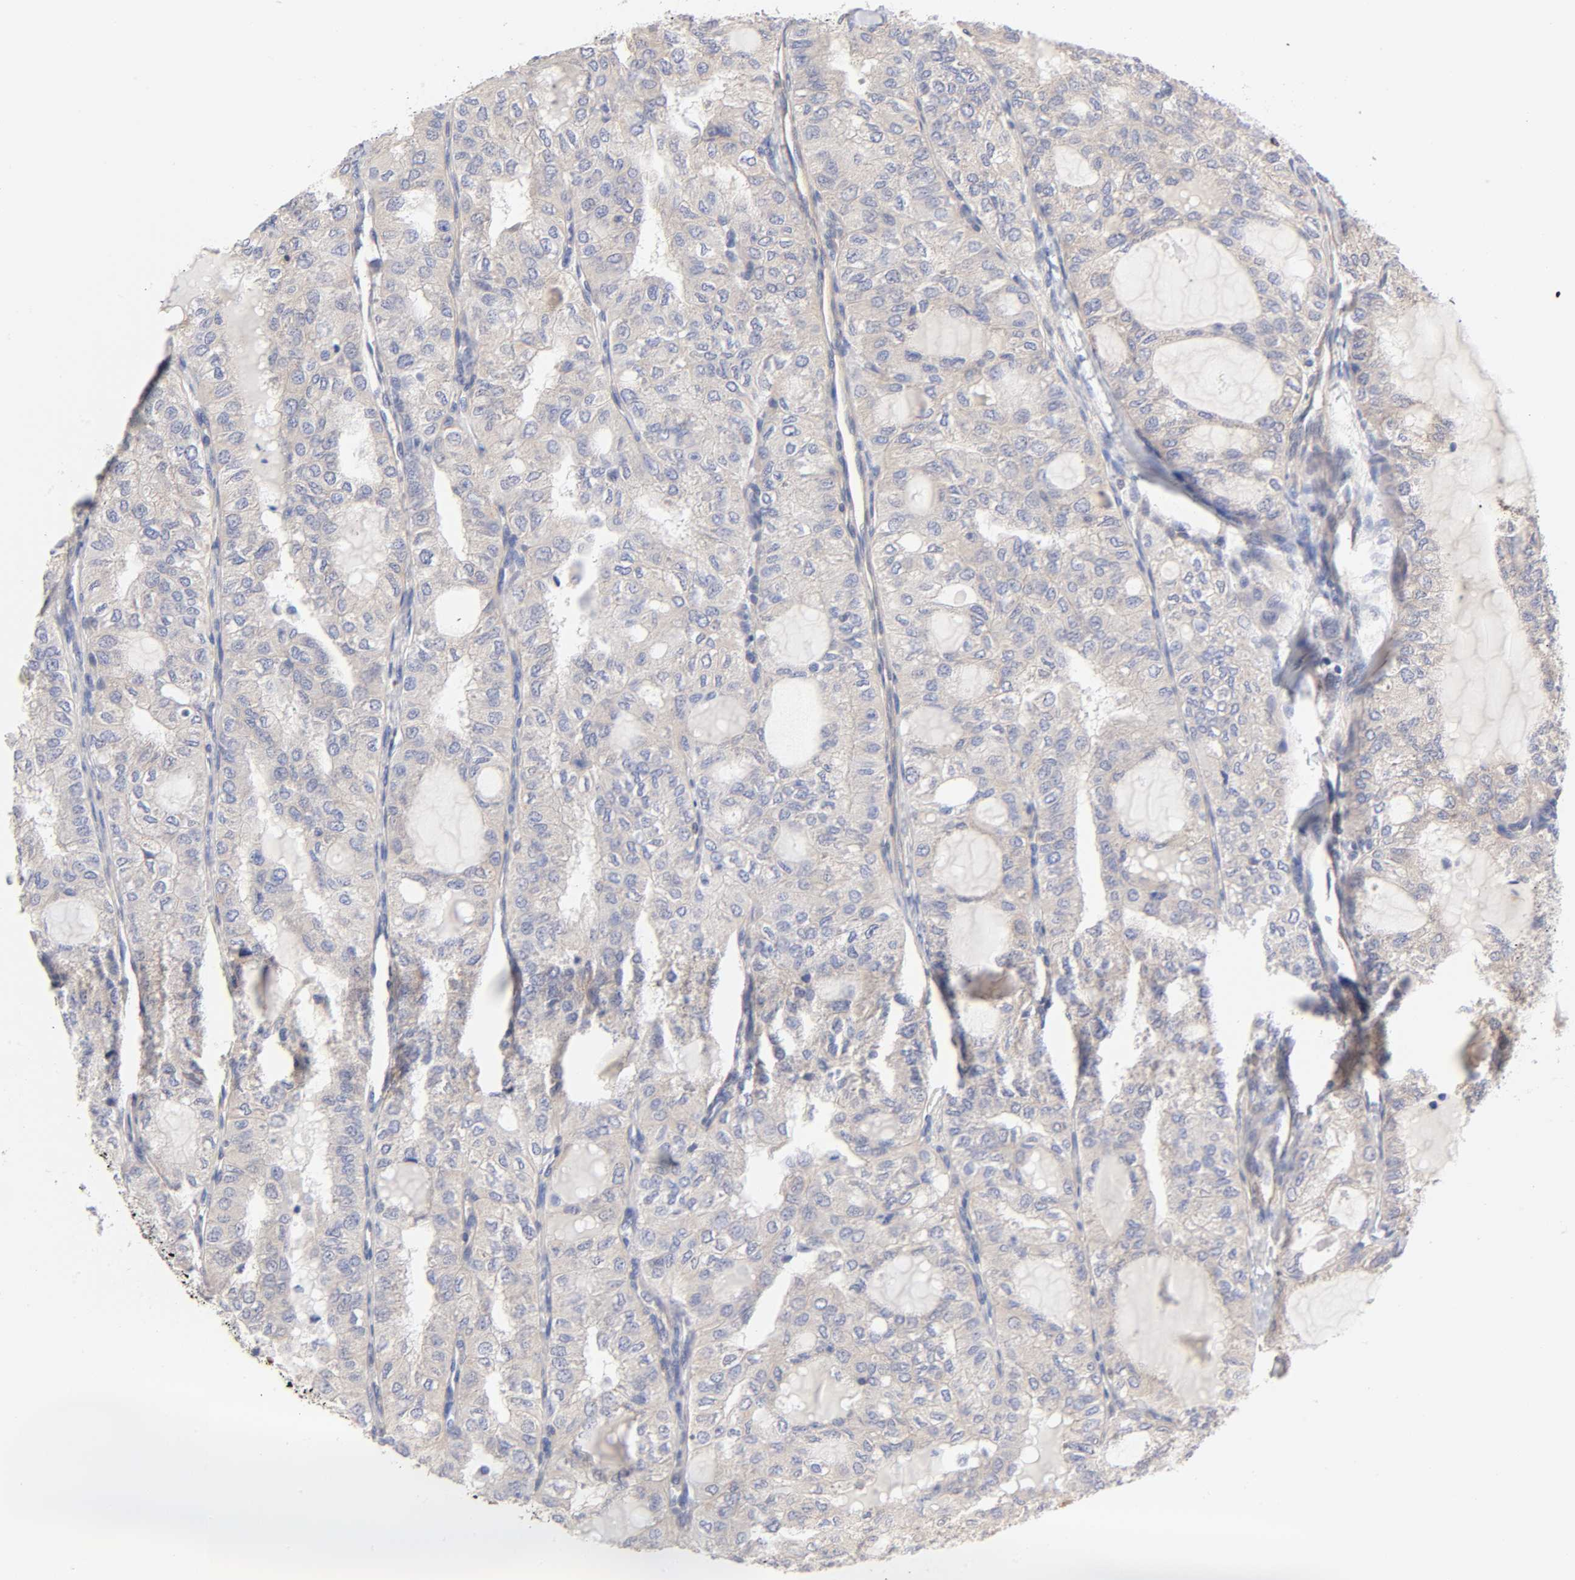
{"staining": {"intensity": "moderate", "quantity": ">75%", "location": "cytoplasmic/membranous"}, "tissue": "thyroid cancer", "cell_type": "Tumor cells", "image_type": "cancer", "snomed": [{"axis": "morphology", "description": "Follicular adenoma carcinoma, NOS"}, {"axis": "topography", "description": "Thyroid gland"}], "caption": "Moderate cytoplasmic/membranous staining for a protein is appreciated in about >75% of tumor cells of thyroid follicular adenoma carcinoma using immunohistochemistry.", "gene": "STRN3", "patient": {"sex": "male", "age": 75}}